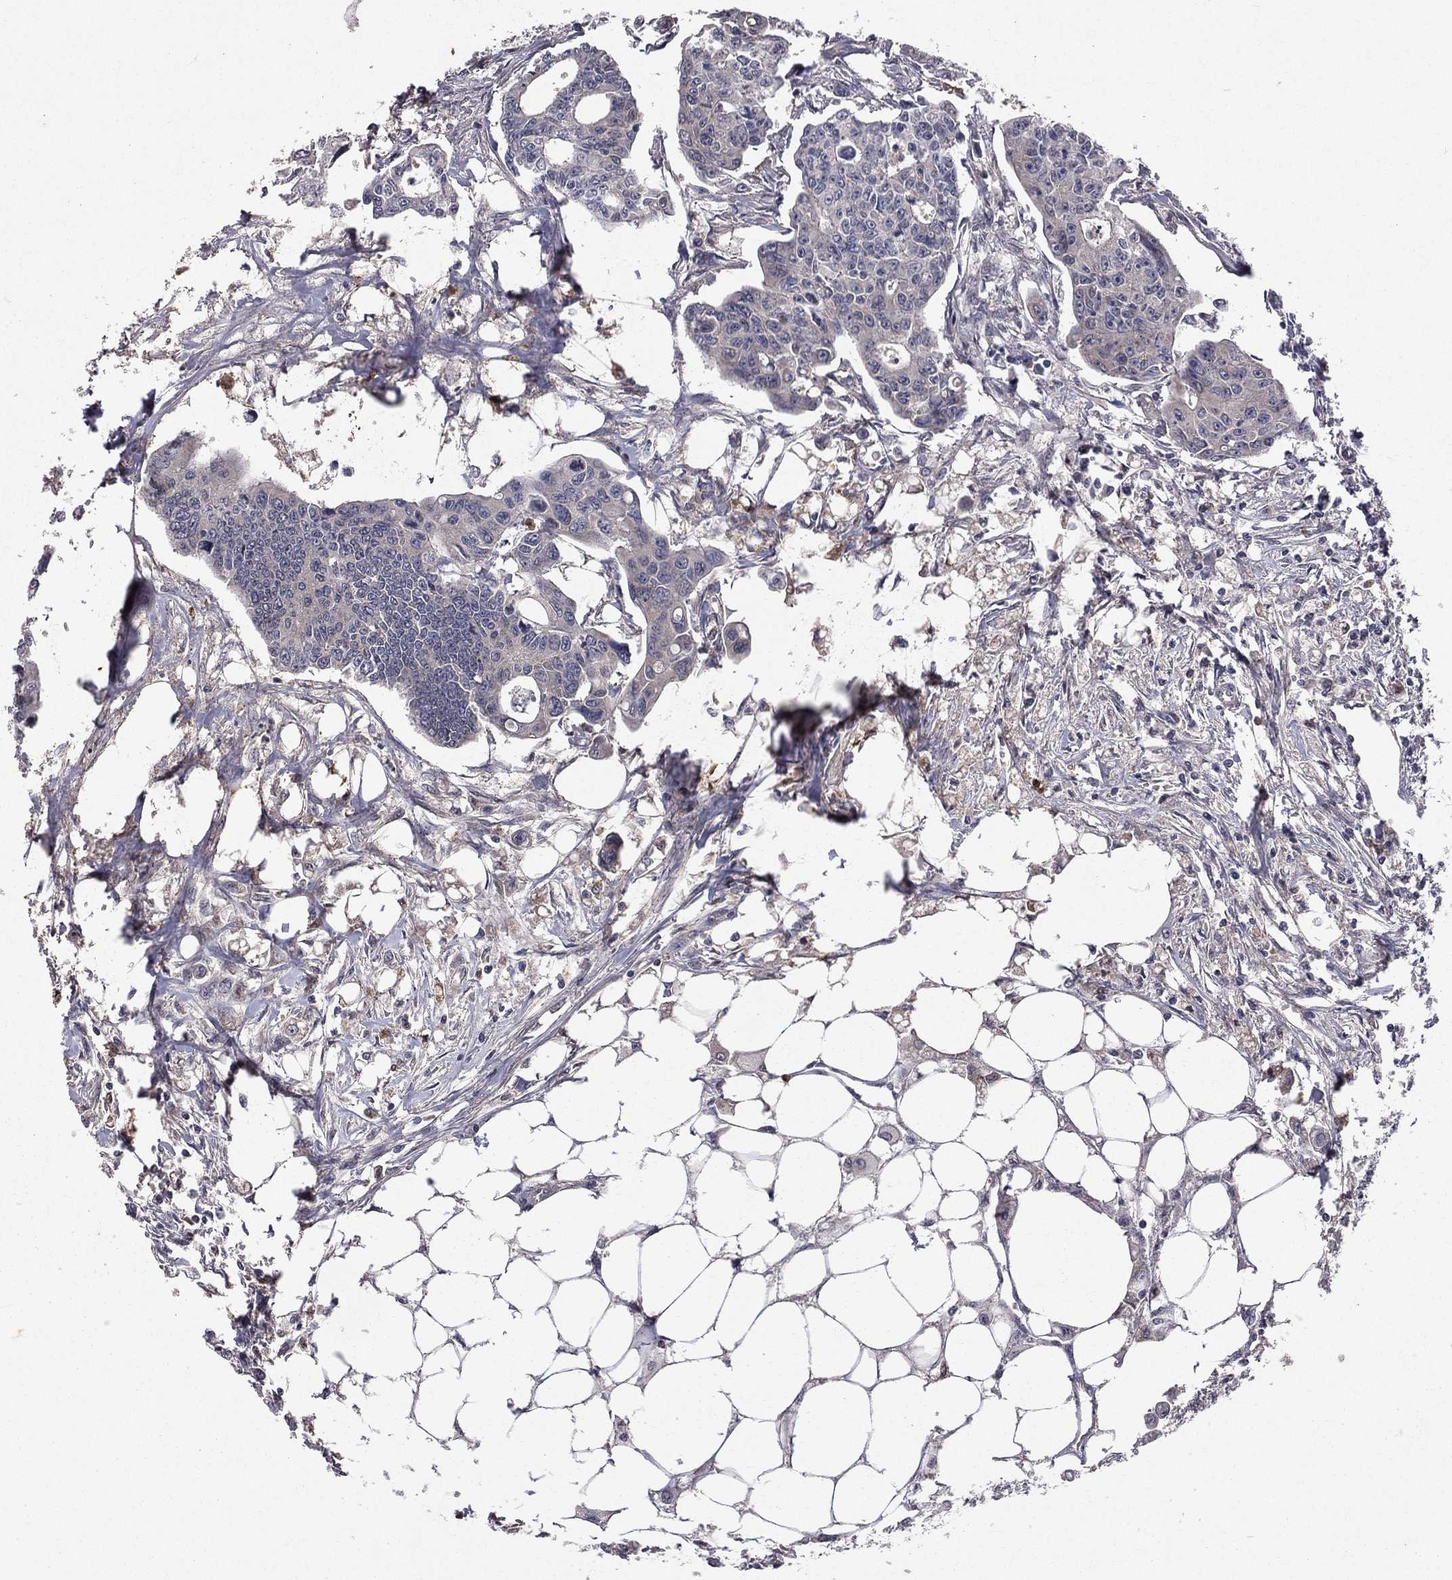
{"staining": {"intensity": "negative", "quantity": "none", "location": "none"}, "tissue": "colorectal cancer", "cell_type": "Tumor cells", "image_type": "cancer", "snomed": [{"axis": "morphology", "description": "Adenocarcinoma, NOS"}, {"axis": "topography", "description": "Colon"}], "caption": "Colorectal cancer stained for a protein using immunohistochemistry reveals no expression tumor cells.", "gene": "PROS1", "patient": {"sex": "male", "age": 70}}